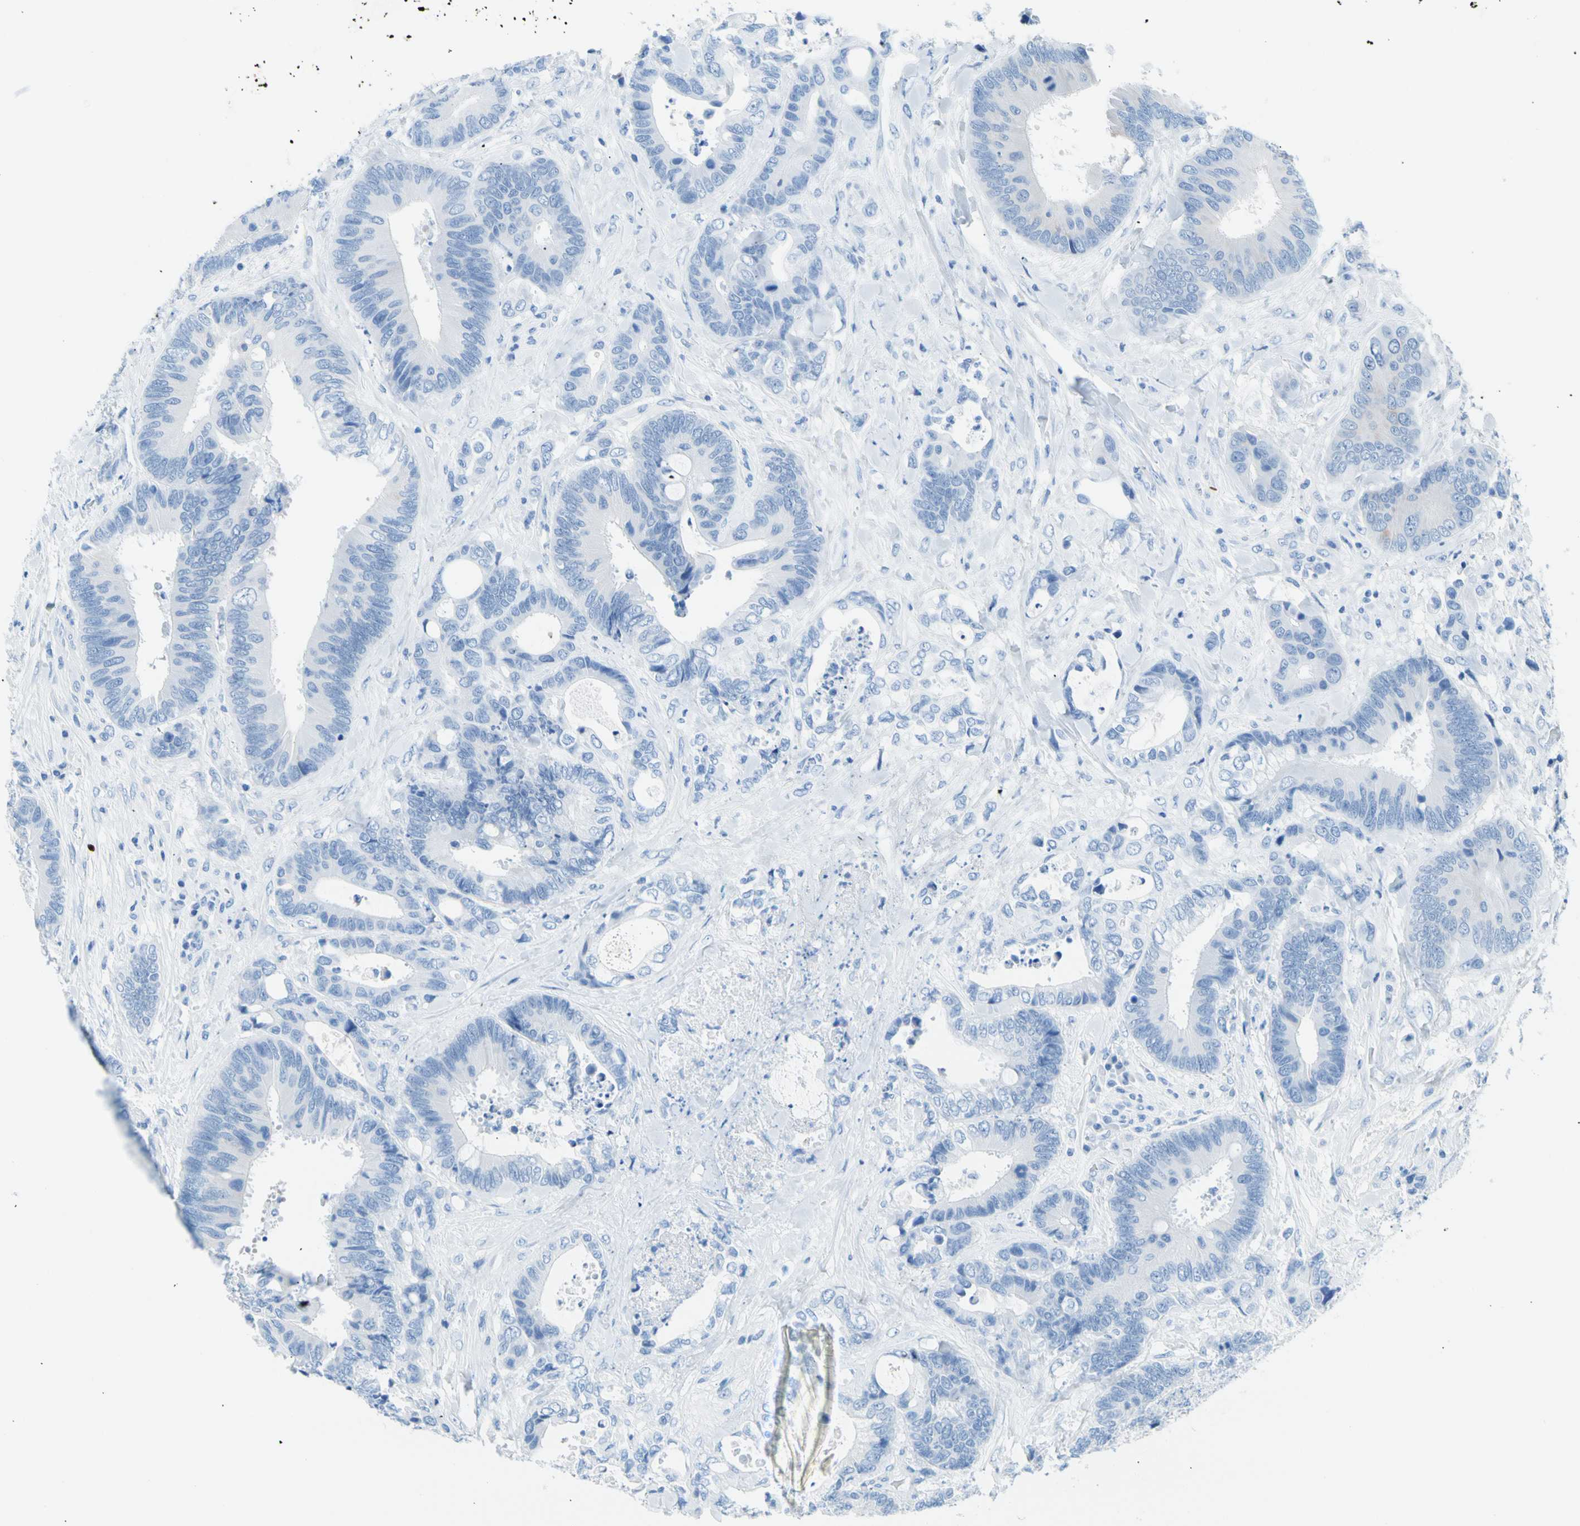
{"staining": {"intensity": "negative", "quantity": "none", "location": "none"}, "tissue": "colorectal cancer", "cell_type": "Tumor cells", "image_type": "cancer", "snomed": [{"axis": "morphology", "description": "Adenocarcinoma, NOS"}, {"axis": "topography", "description": "Rectum"}], "caption": "Tumor cells show no significant expression in adenocarcinoma (colorectal). (Immunohistochemistry, brightfield microscopy, high magnification).", "gene": "CEL", "patient": {"sex": "male", "age": 55}}